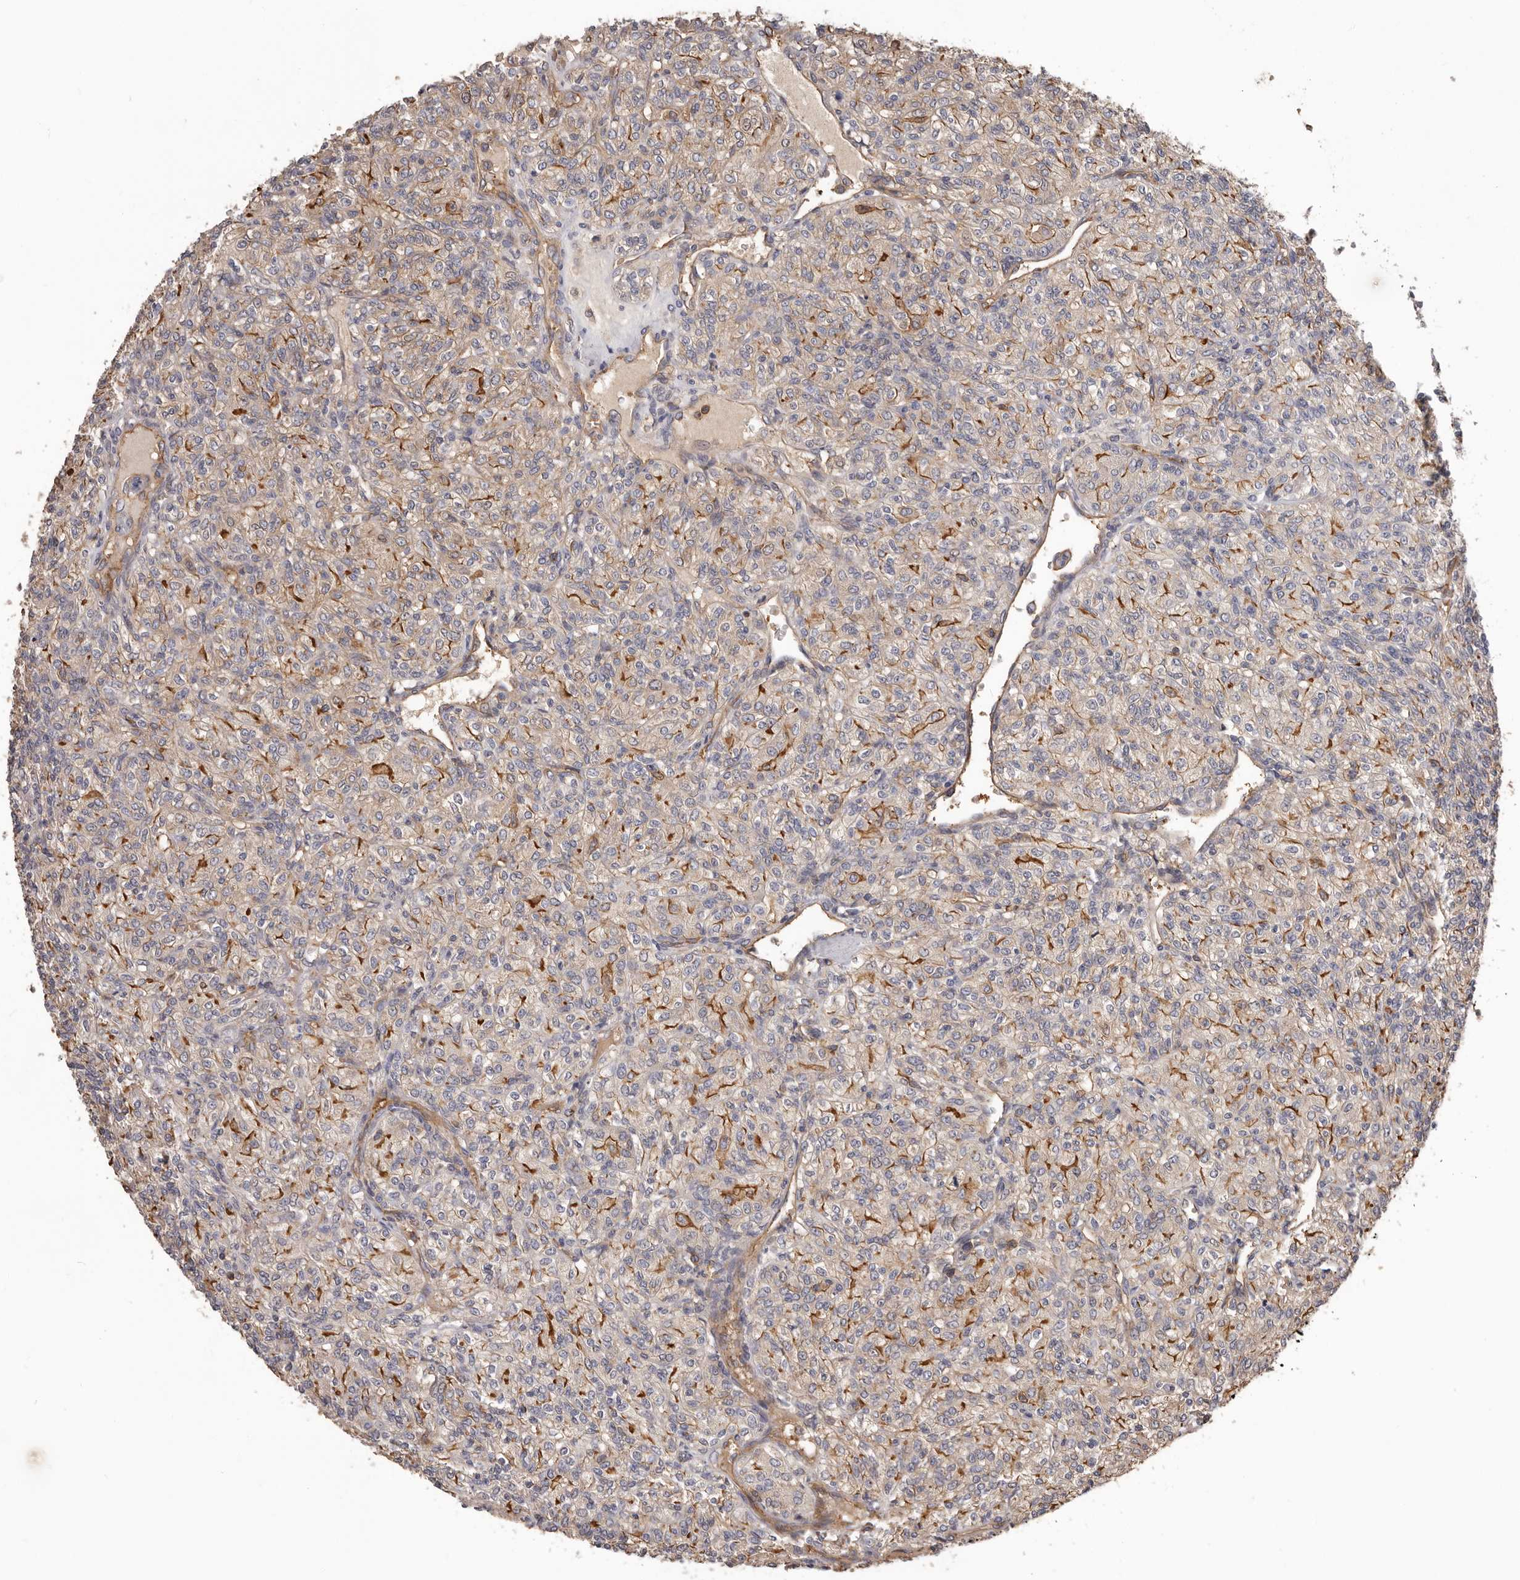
{"staining": {"intensity": "moderate", "quantity": "25%-75%", "location": "cytoplasmic/membranous"}, "tissue": "renal cancer", "cell_type": "Tumor cells", "image_type": "cancer", "snomed": [{"axis": "morphology", "description": "Adenocarcinoma, NOS"}, {"axis": "topography", "description": "Kidney"}], "caption": "About 25%-75% of tumor cells in renal cancer (adenocarcinoma) reveal moderate cytoplasmic/membranous protein positivity as visualized by brown immunohistochemical staining.", "gene": "PNRC2", "patient": {"sex": "male", "age": 77}}